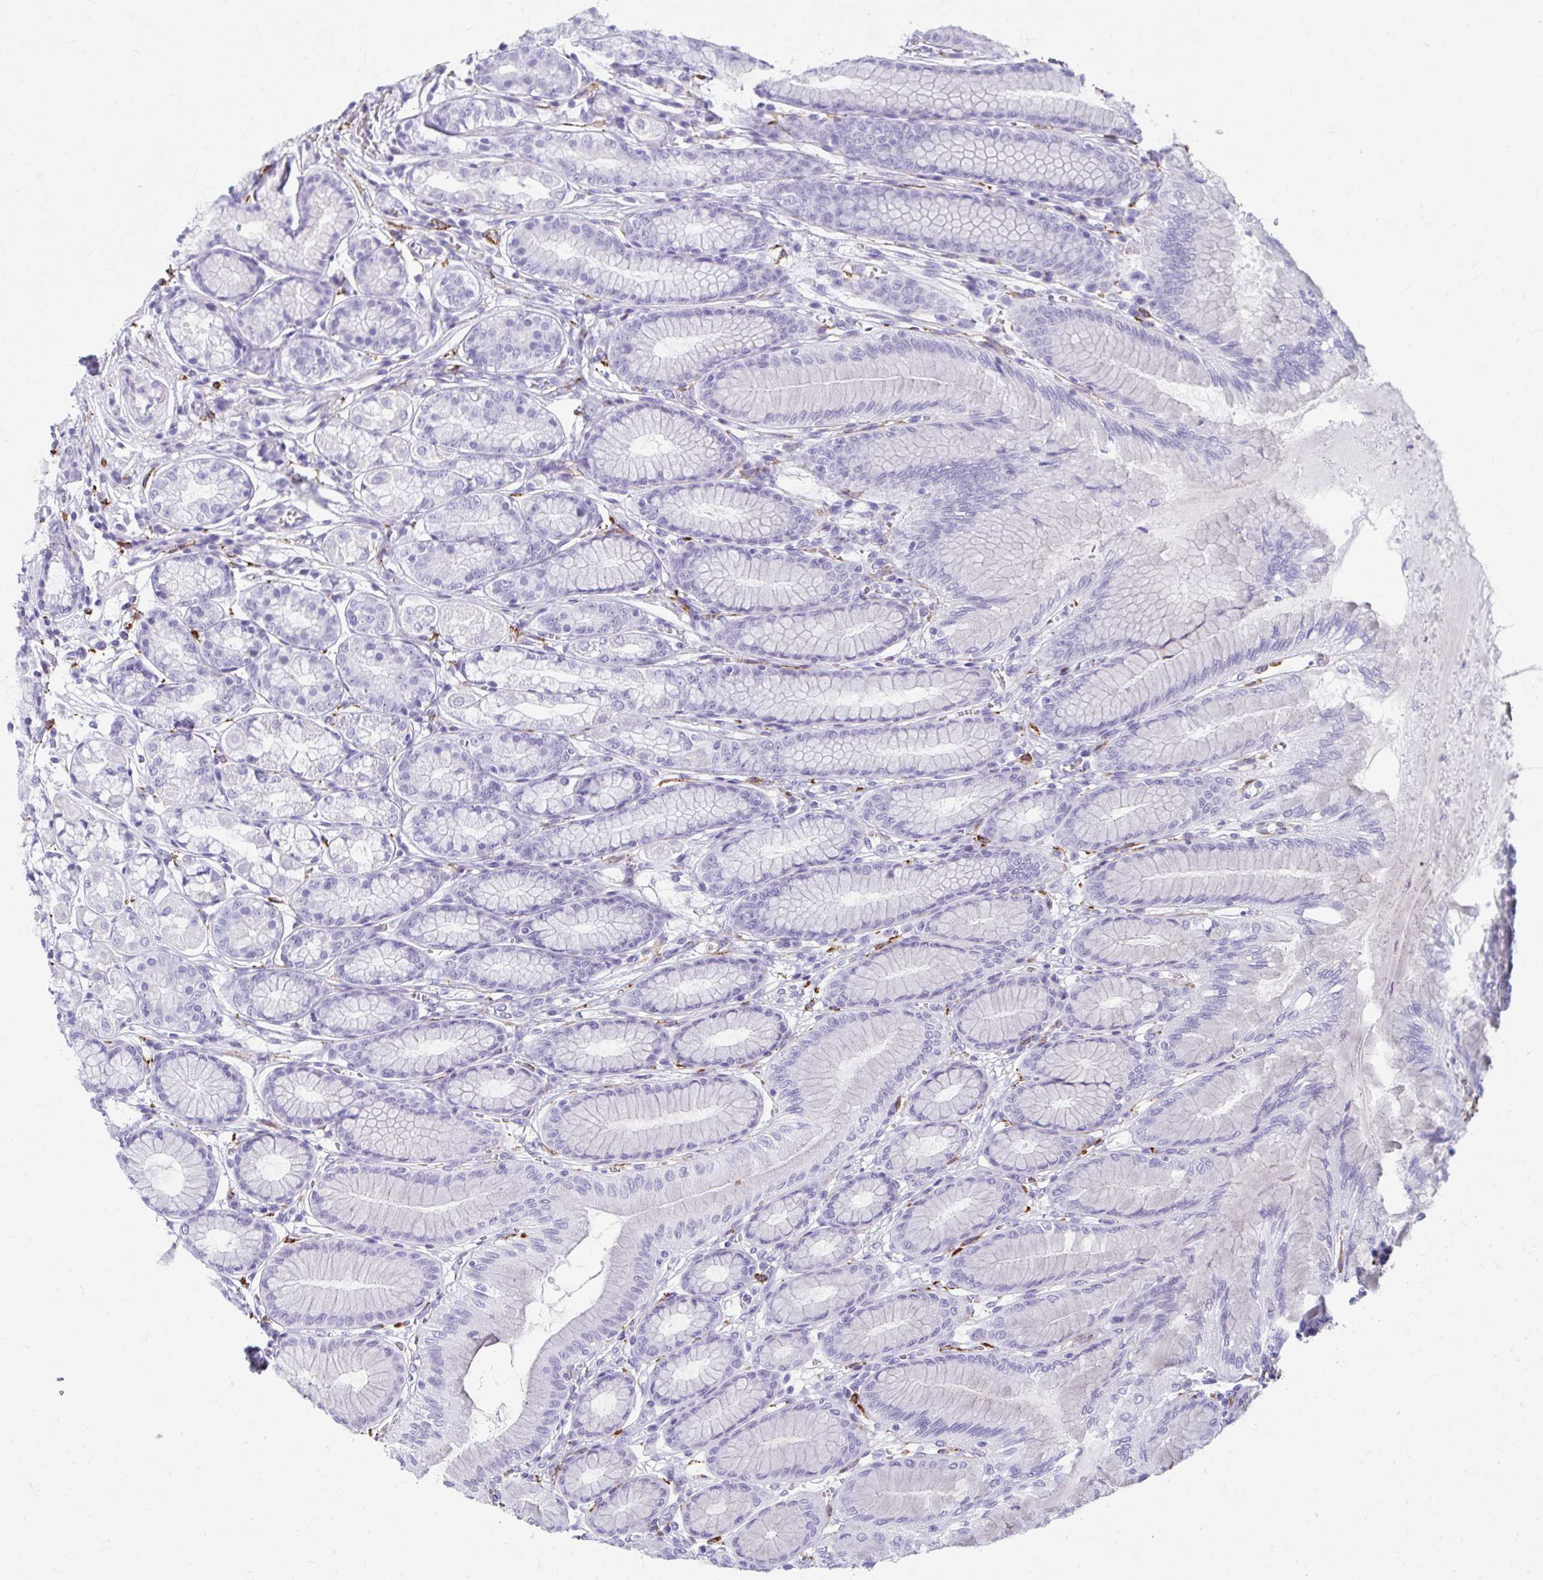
{"staining": {"intensity": "negative", "quantity": "none", "location": "none"}, "tissue": "stomach", "cell_type": "Glandular cells", "image_type": "normal", "snomed": [{"axis": "morphology", "description": "Normal tissue, NOS"}, {"axis": "topography", "description": "Stomach"}, {"axis": "topography", "description": "Stomach, lower"}], "caption": "IHC histopathology image of normal stomach: human stomach stained with DAB displays no significant protein staining in glandular cells. (DAB (3,3'-diaminobenzidine) immunohistochemistry (IHC) visualized using brightfield microscopy, high magnification).", "gene": "CD163", "patient": {"sex": "male", "age": 76}}